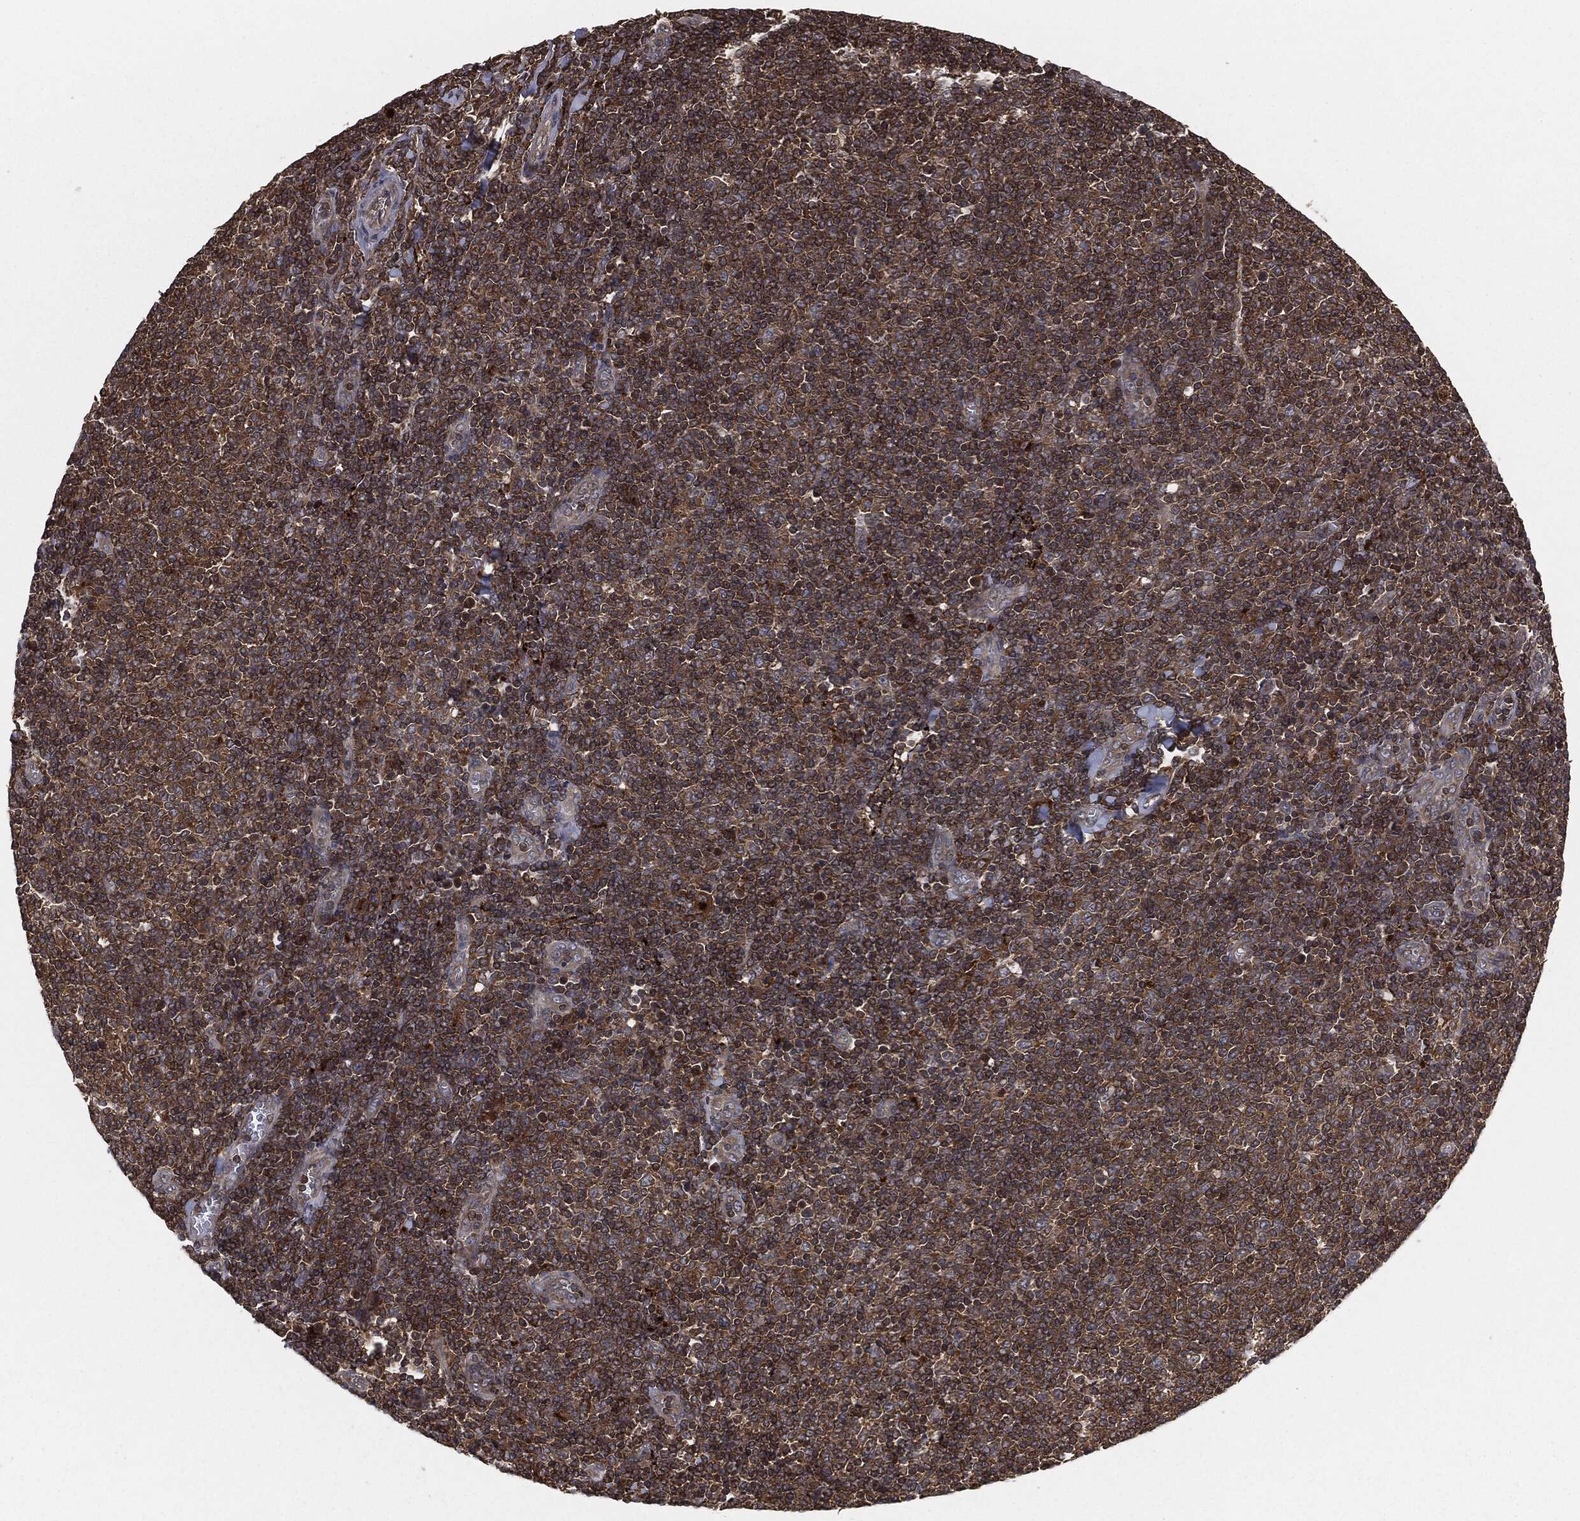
{"staining": {"intensity": "moderate", "quantity": ">75%", "location": "cytoplasmic/membranous"}, "tissue": "lymphoma", "cell_type": "Tumor cells", "image_type": "cancer", "snomed": [{"axis": "morphology", "description": "Malignant lymphoma, non-Hodgkin's type, Low grade"}, {"axis": "topography", "description": "Lymph node"}], "caption": "Immunohistochemistry (DAB (3,3'-diaminobenzidine)) staining of human lymphoma demonstrates moderate cytoplasmic/membranous protein expression in approximately >75% of tumor cells. The staining is performed using DAB (3,3'-diaminobenzidine) brown chromogen to label protein expression. The nuclei are counter-stained blue using hematoxylin.", "gene": "ERBIN", "patient": {"sex": "male", "age": 52}}